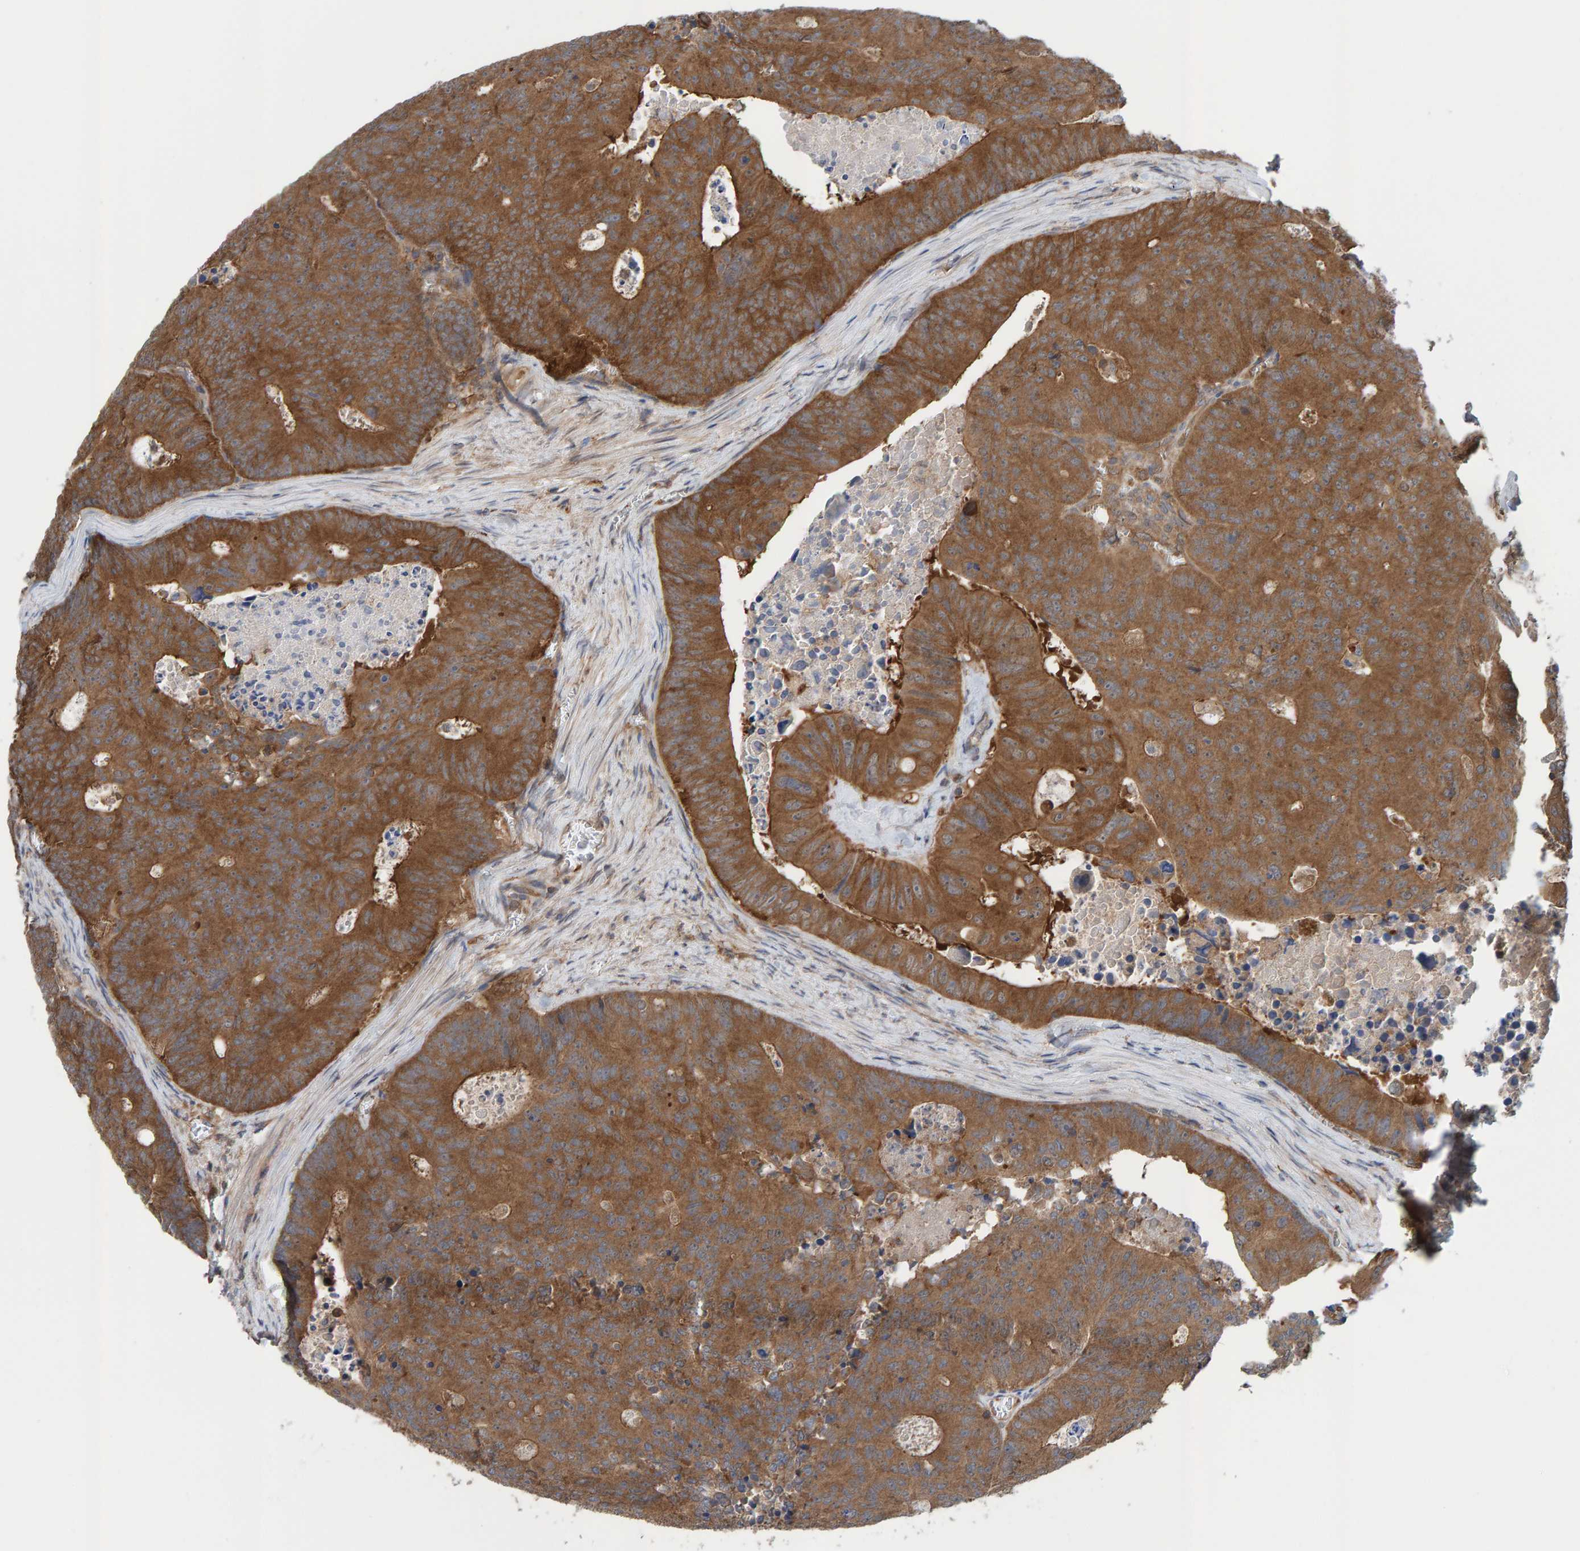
{"staining": {"intensity": "moderate", "quantity": ">75%", "location": "cytoplasmic/membranous"}, "tissue": "colorectal cancer", "cell_type": "Tumor cells", "image_type": "cancer", "snomed": [{"axis": "morphology", "description": "Adenocarcinoma, NOS"}, {"axis": "topography", "description": "Colon"}], "caption": "Immunohistochemical staining of human adenocarcinoma (colorectal) shows medium levels of moderate cytoplasmic/membranous staining in approximately >75% of tumor cells.", "gene": "LRSAM1", "patient": {"sex": "male", "age": 87}}